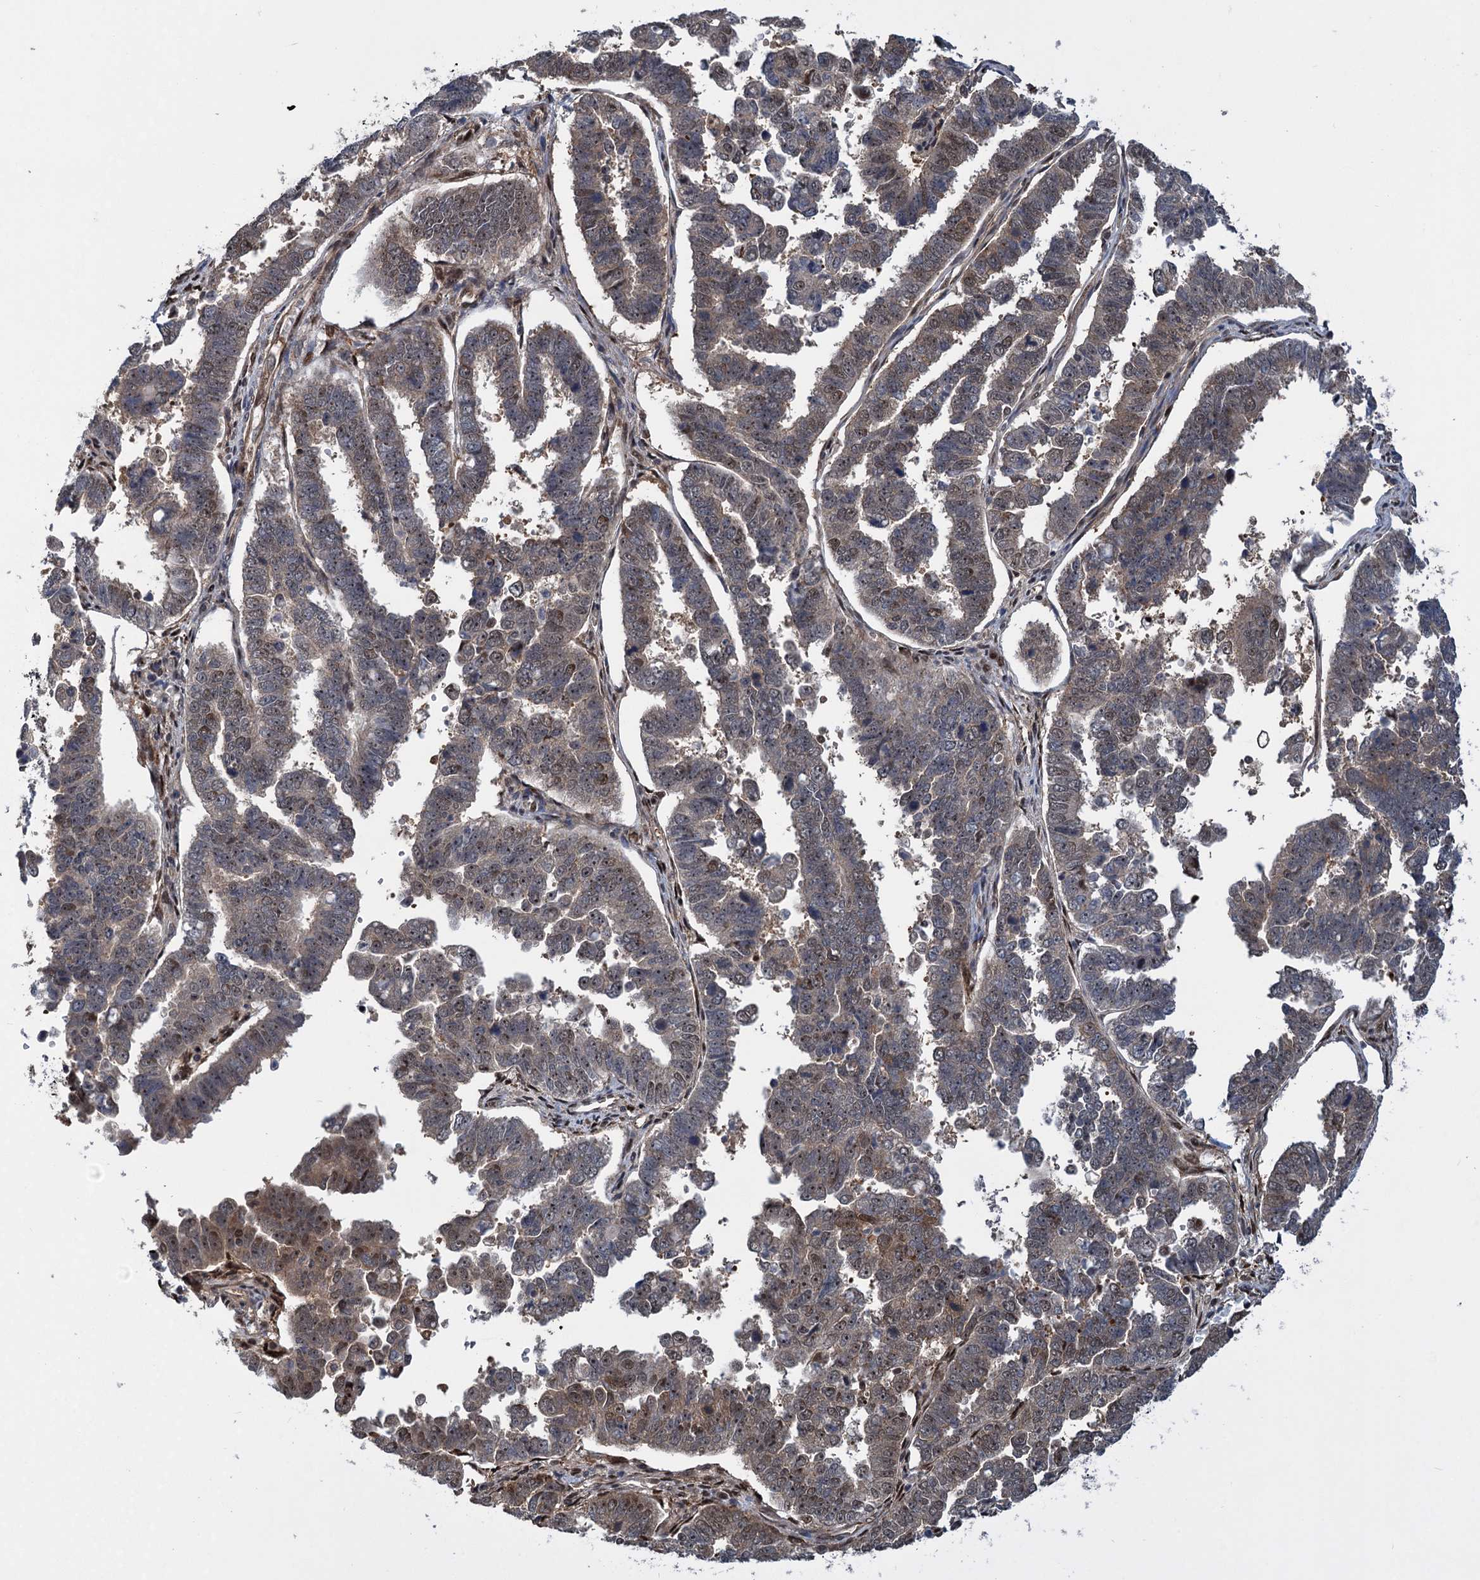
{"staining": {"intensity": "weak", "quantity": "25%-75%", "location": "cytoplasmic/membranous,nuclear"}, "tissue": "endometrial cancer", "cell_type": "Tumor cells", "image_type": "cancer", "snomed": [{"axis": "morphology", "description": "Adenocarcinoma, NOS"}, {"axis": "topography", "description": "Endometrium"}], "caption": "Endometrial cancer (adenocarcinoma) was stained to show a protein in brown. There is low levels of weak cytoplasmic/membranous and nuclear expression in about 25%-75% of tumor cells.", "gene": "GPBP1", "patient": {"sex": "female", "age": 75}}